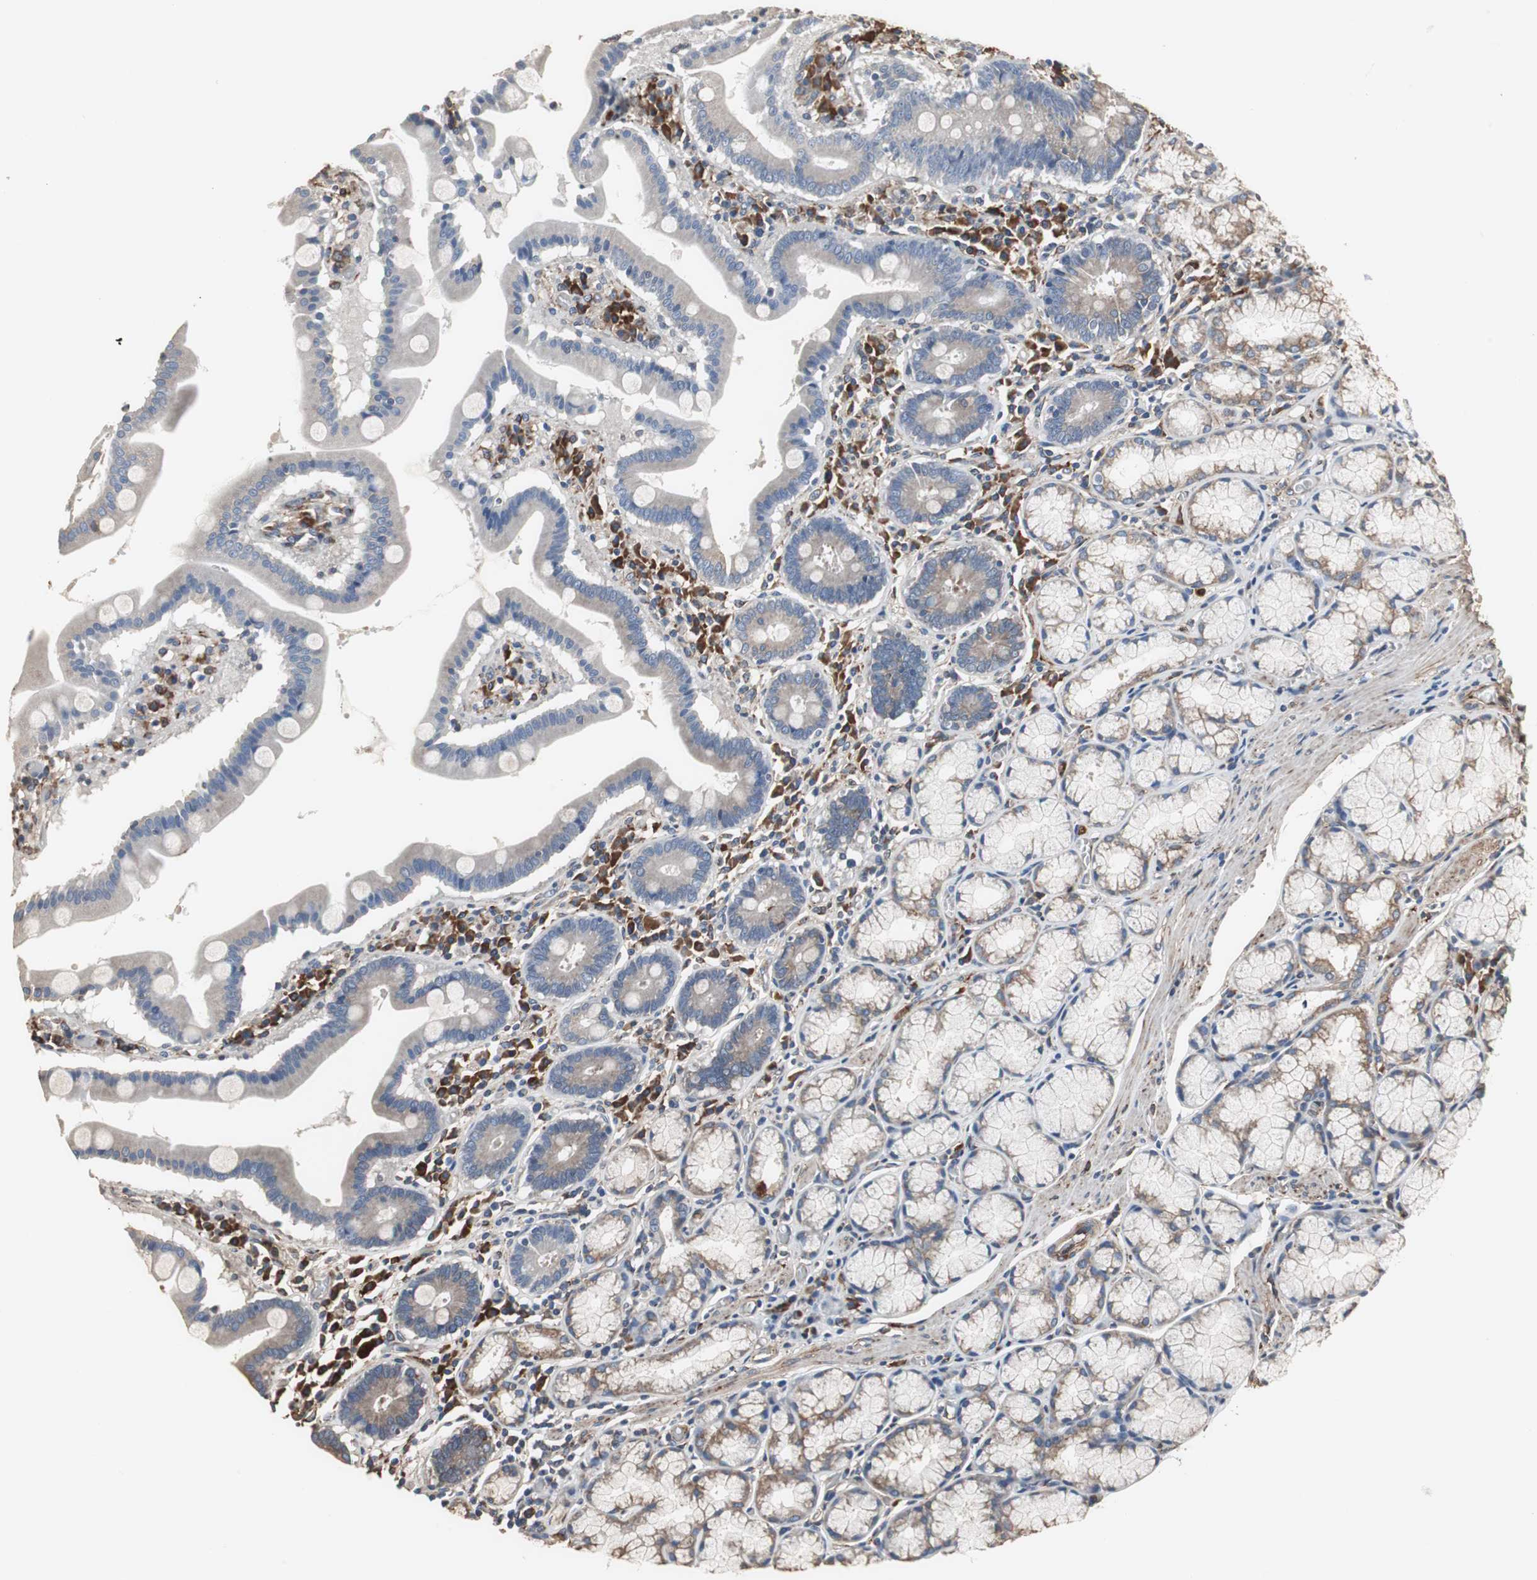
{"staining": {"intensity": "moderate", "quantity": "25%-75%", "location": "cytoplasmic/membranous"}, "tissue": "stomach", "cell_type": "Glandular cells", "image_type": "normal", "snomed": [{"axis": "morphology", "description": "Normal tissue, NOS"}, {"axis": "topography", "description": "Stomach, lower"}], "caption": "Normal stomach was stained to show a protein in brown. There is medium levels of moderate cytoplasmic/membranous expression in about 25%-75% of glandular cells.", "gene": "CALU", "patient": {"sex": "male", "age": 56}}